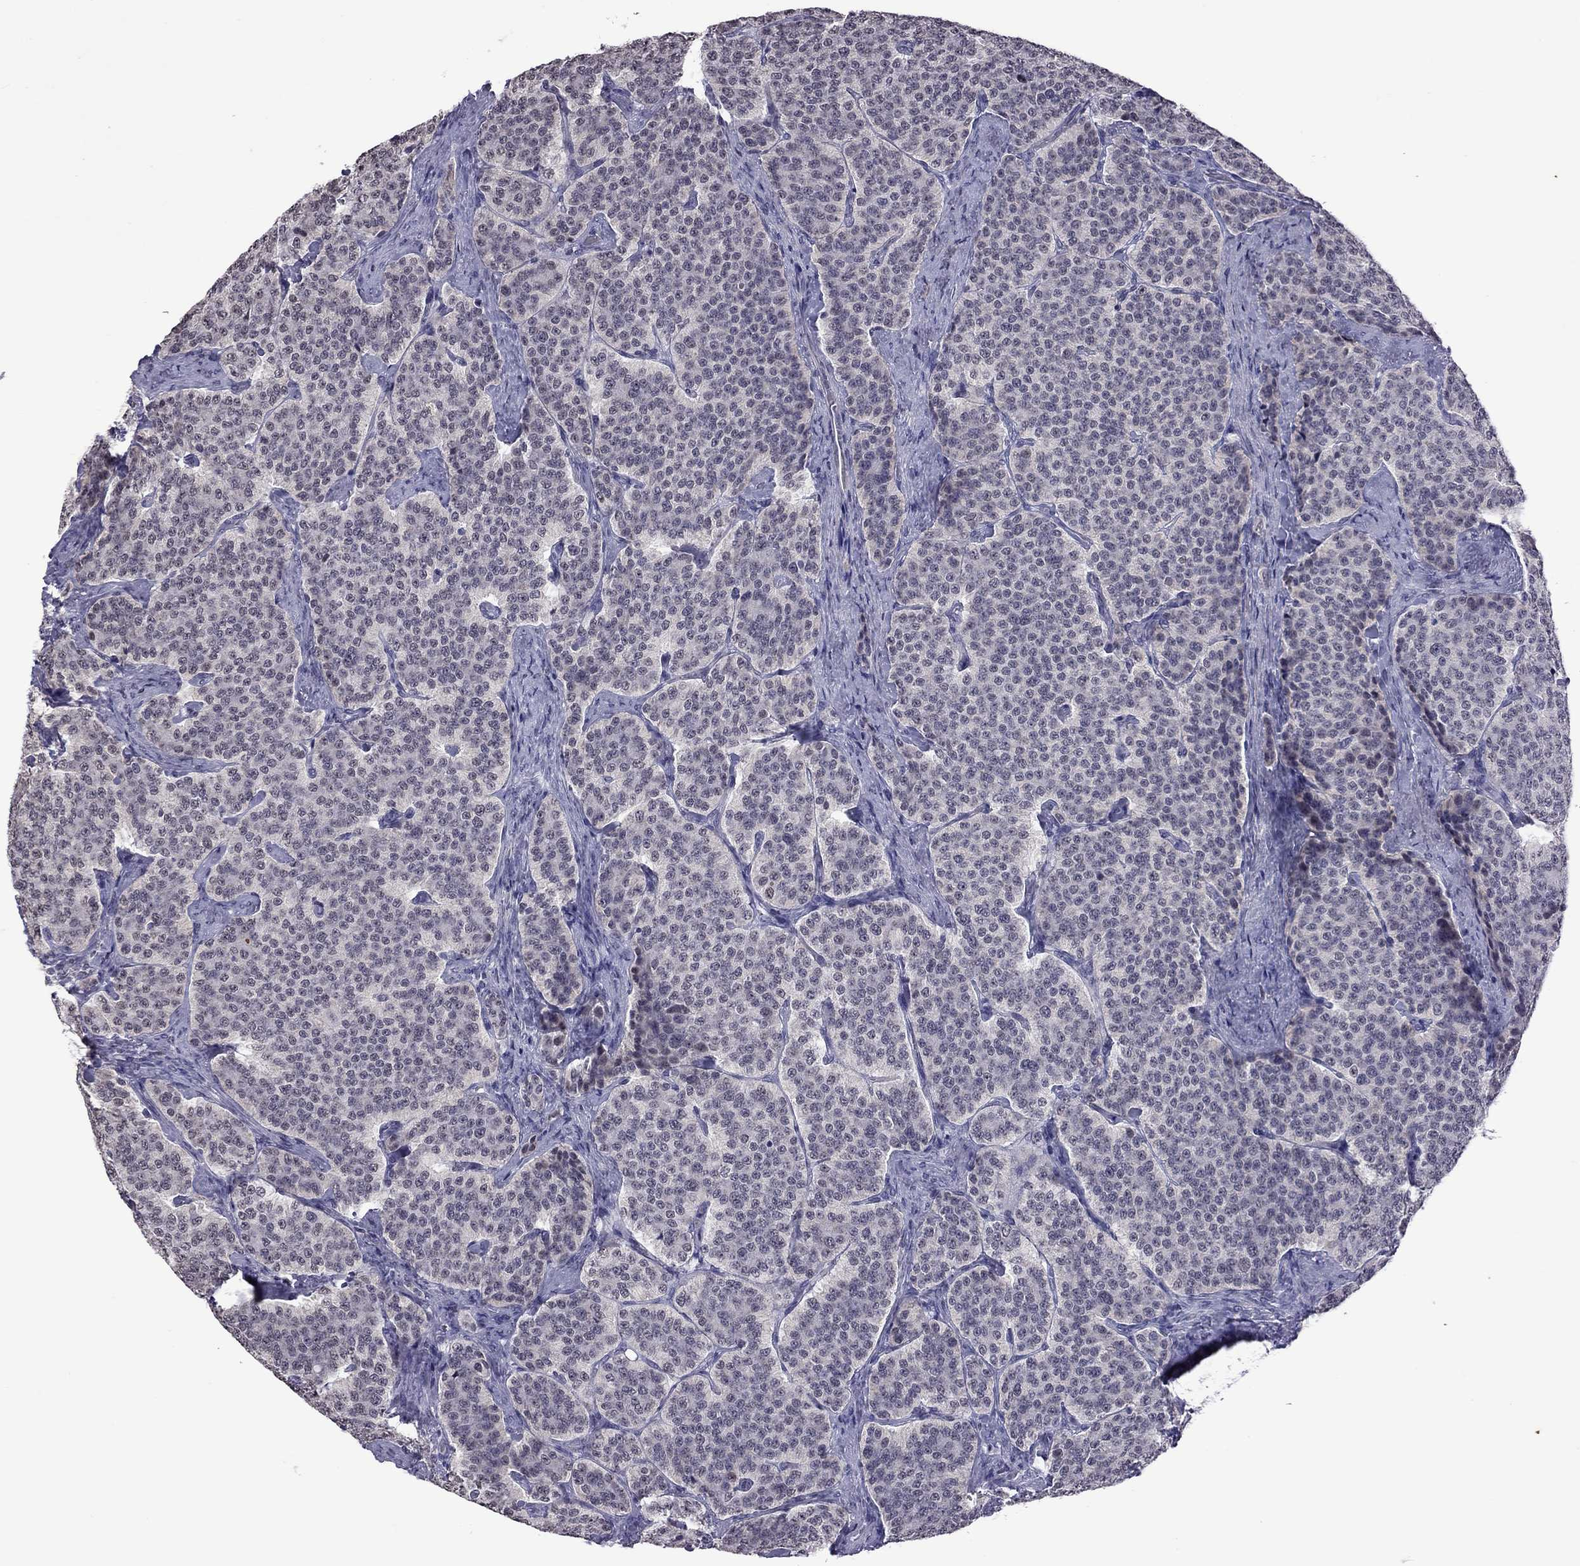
{"staining": {"intensity": "negative", "quantity": "none", "location": "none"}, "tissue": "carcinoid", "cell_type": "Tumor cells", "image_type": "cancer", "snomed": [{"axis": "morphology", "description": "Carcinoid, malignant, NOS"}, {"axis": "topography", "description": "Small intestine"}], "caption": "Tumor cells show no significant staining in malignant carcinoid.", "gene": "PPP1R3A", "patient": {"sex": "female", "age": 58}}